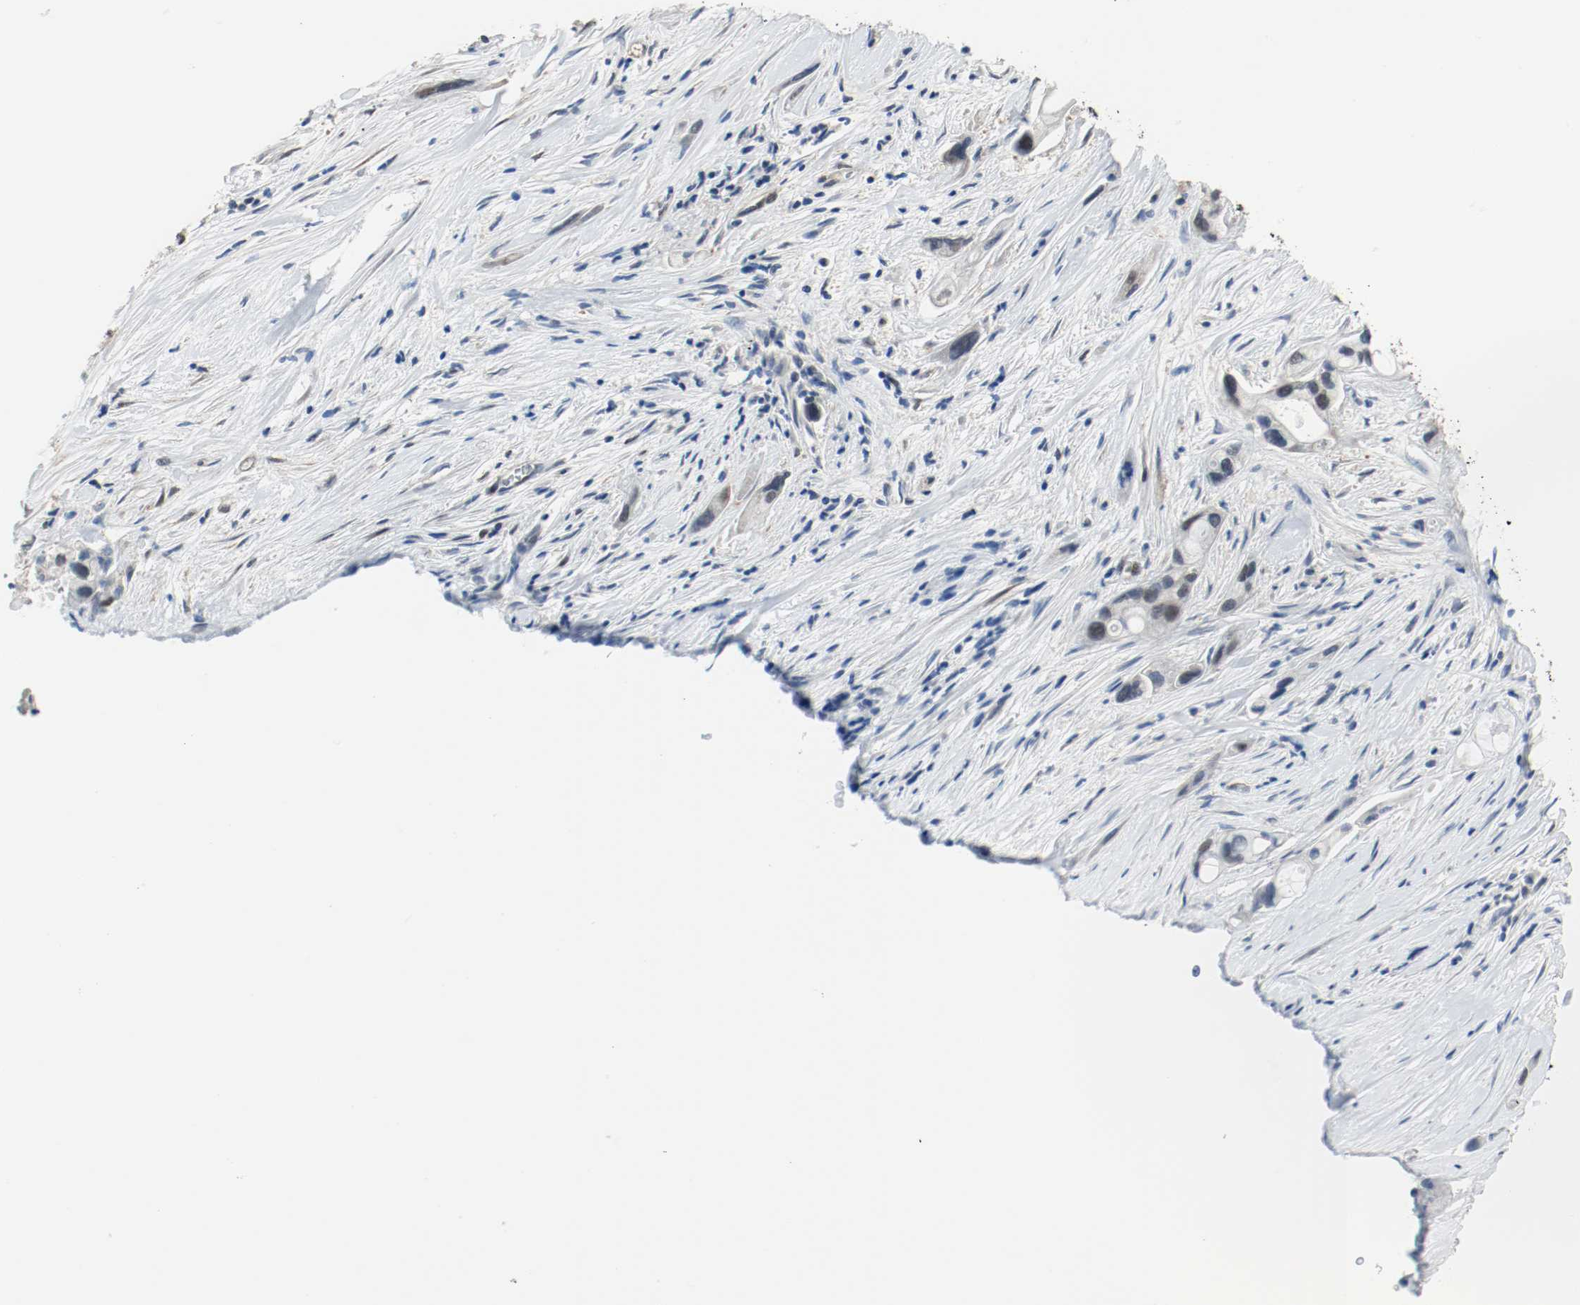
{"staining": {"intensity": "weak", "quantity": ">75%", "location": "cytoplasmic/membranous"}, "tissue": "pancreatic cancer", "cell_type": "Tumor cells", "image_type": "cancer", "snomed": [{"axis": "morphology", "description": "Adenocarcinoma, NOS"}, {"axis": "topography", "description": "Pancreas"}], "caption": "Pancreatic adenocarcinoma stained with a protein marker shows weak staining in tumor cells.", "gene": "PPME1", "patient": {"sex": "female", "age": 59}}